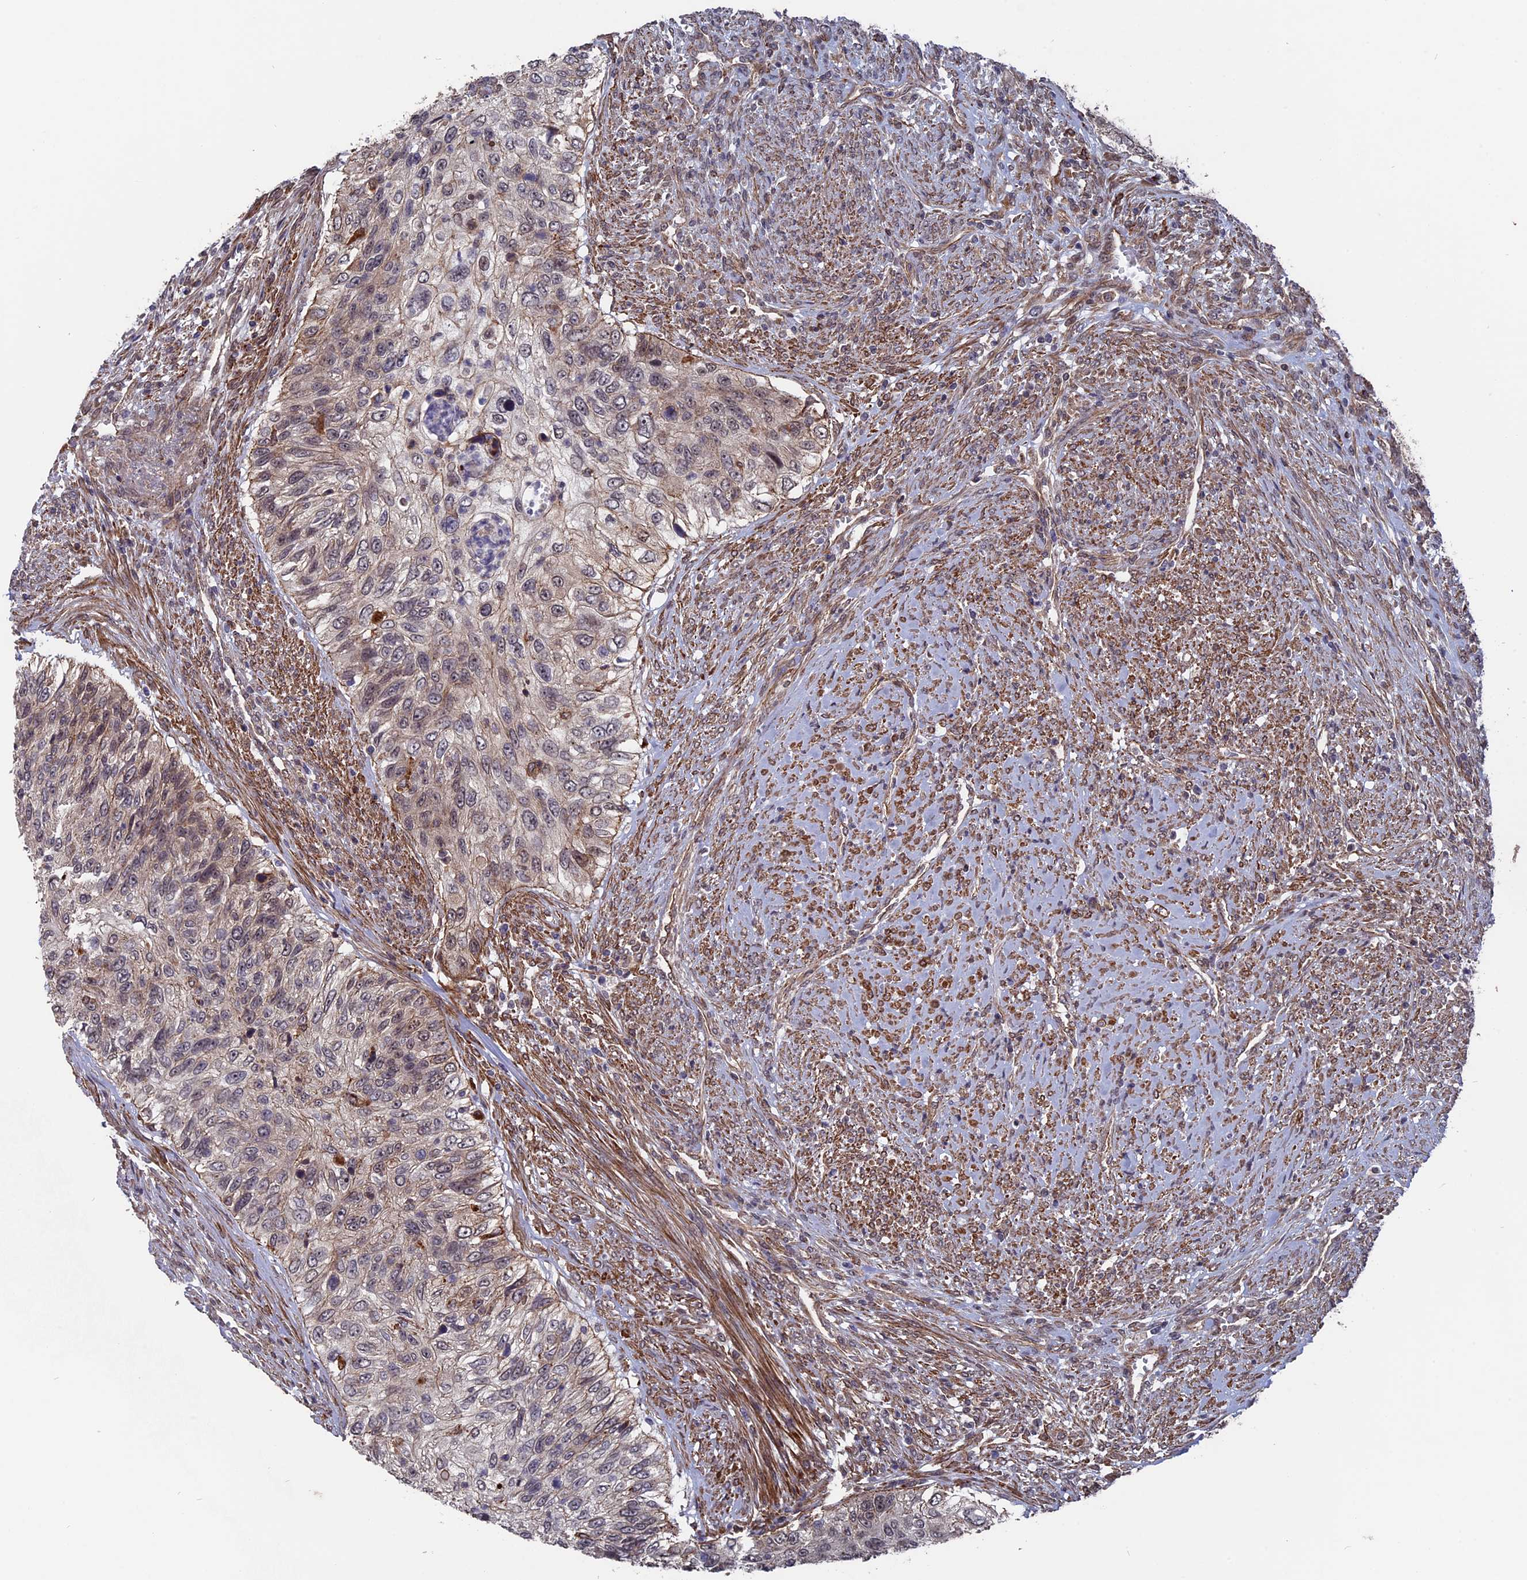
{"staining": {"intensity": "weak", "quantity": ">75%", "location": "cytoplasmic/membranous"}, "tissue": "urothelial cancer", "cell_type": "Tumor cells", "image_type": "cancer", "snomed": [{"axis": "morphology", "description": "Urothelial carcinoma, High grade"}, {"axis": "topography", "description": "Urinary bladder"}], "caption": "Protein analysis of urothelial cancer tissue displays weak cytoplasmic/membranous positivity in about >75% of tumor cells.", "gene": "NOSIP", "patient": {"sex": "female", "age": 60}}